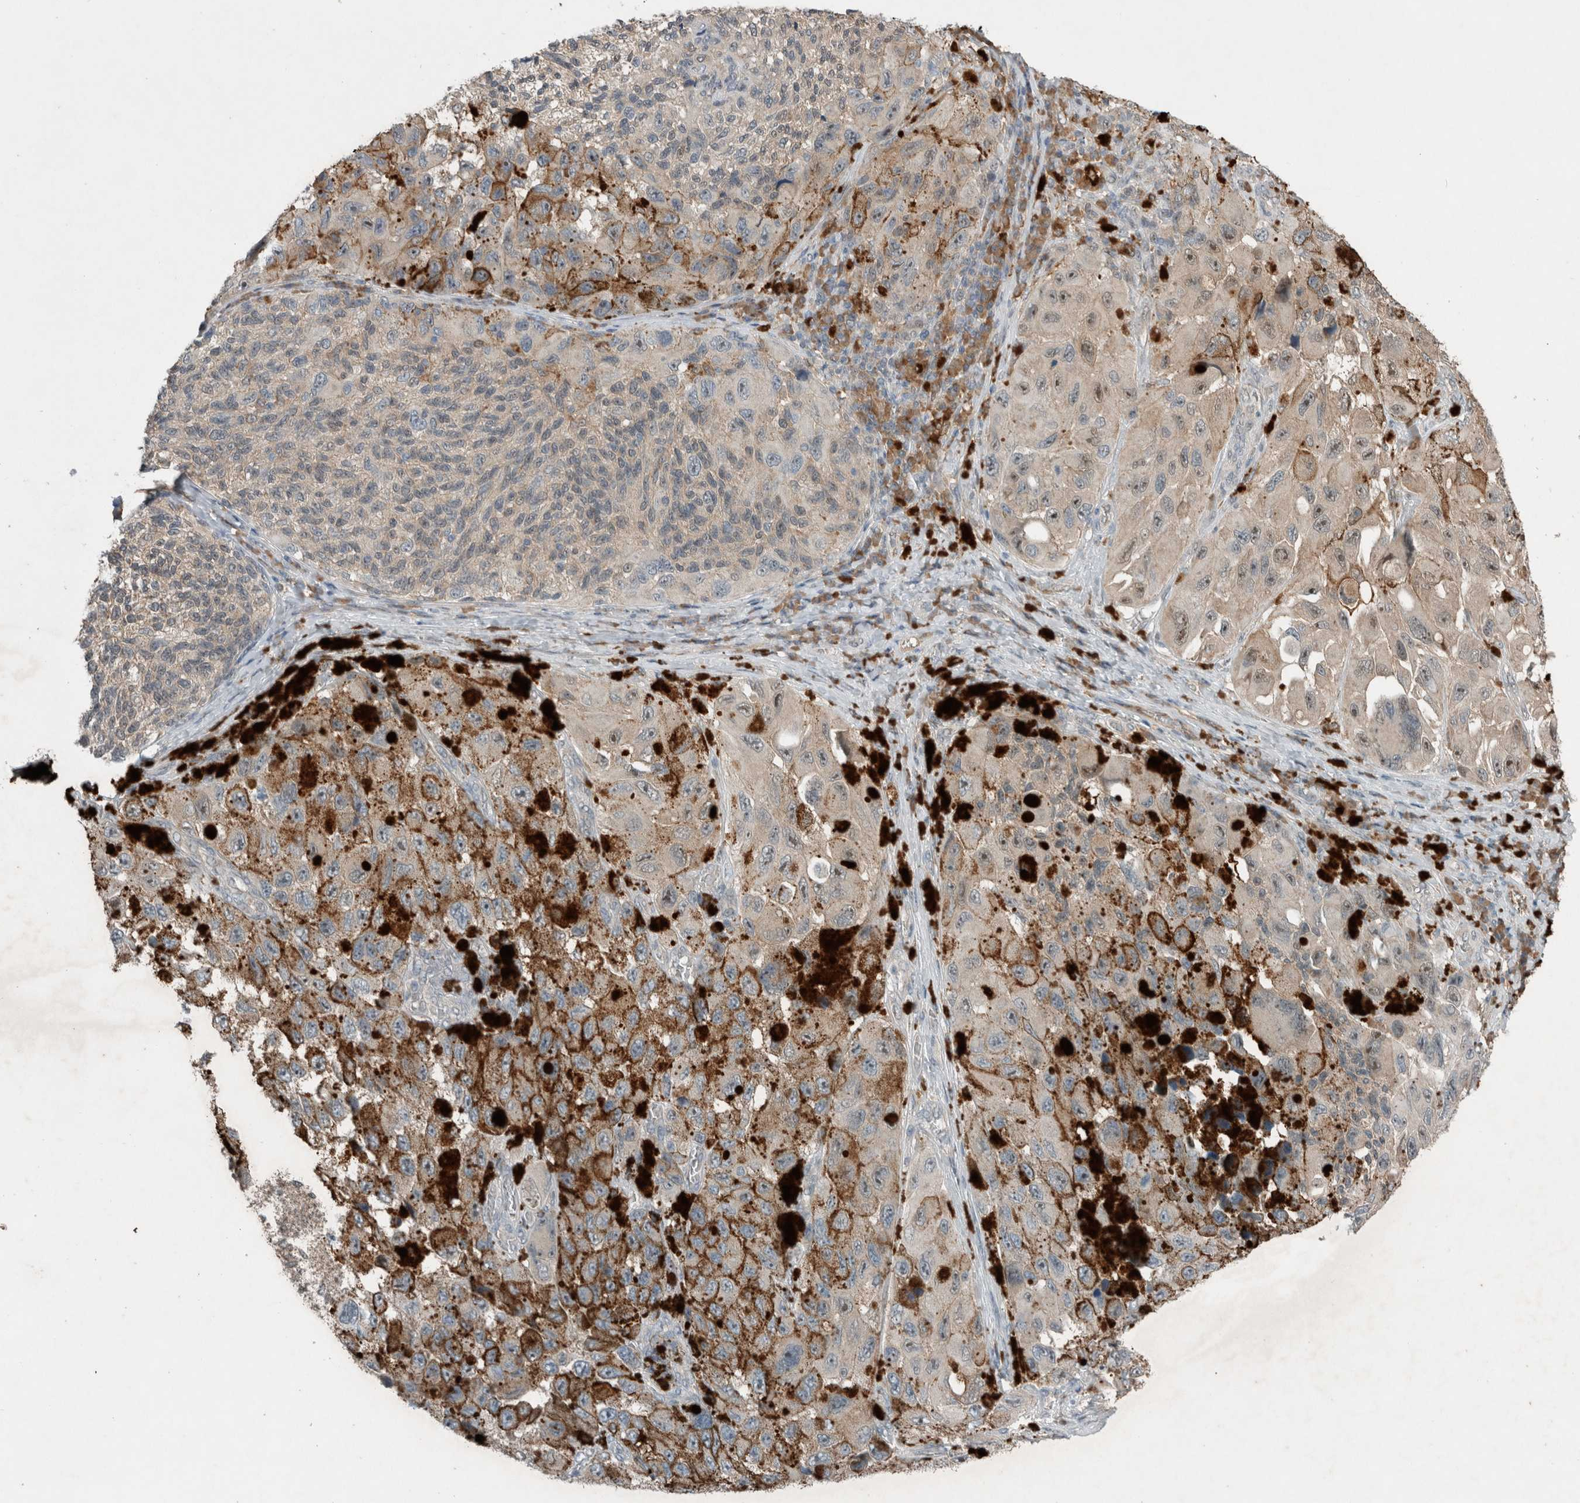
{"staining": {"intensity": "weak", "quantity": "25%-75%", "location": "cytoplasmic/membranous"}, "tissue": "melanoma", "cell_type": "Tumor cells", "image_type": "cancer", "snomed": [{"axis": "morphology", "description": "Malignant melanoma, NOS"}, {"axis": "topography", "description": "Skin"}], "caption": "Tumor cells show low levels of weak cytoplasmic/membranous expression in about 25%-75% of cells in human malignant melanoma.", "gene": "RALGDS", "patient": {"sex": "female", "age": 73}}